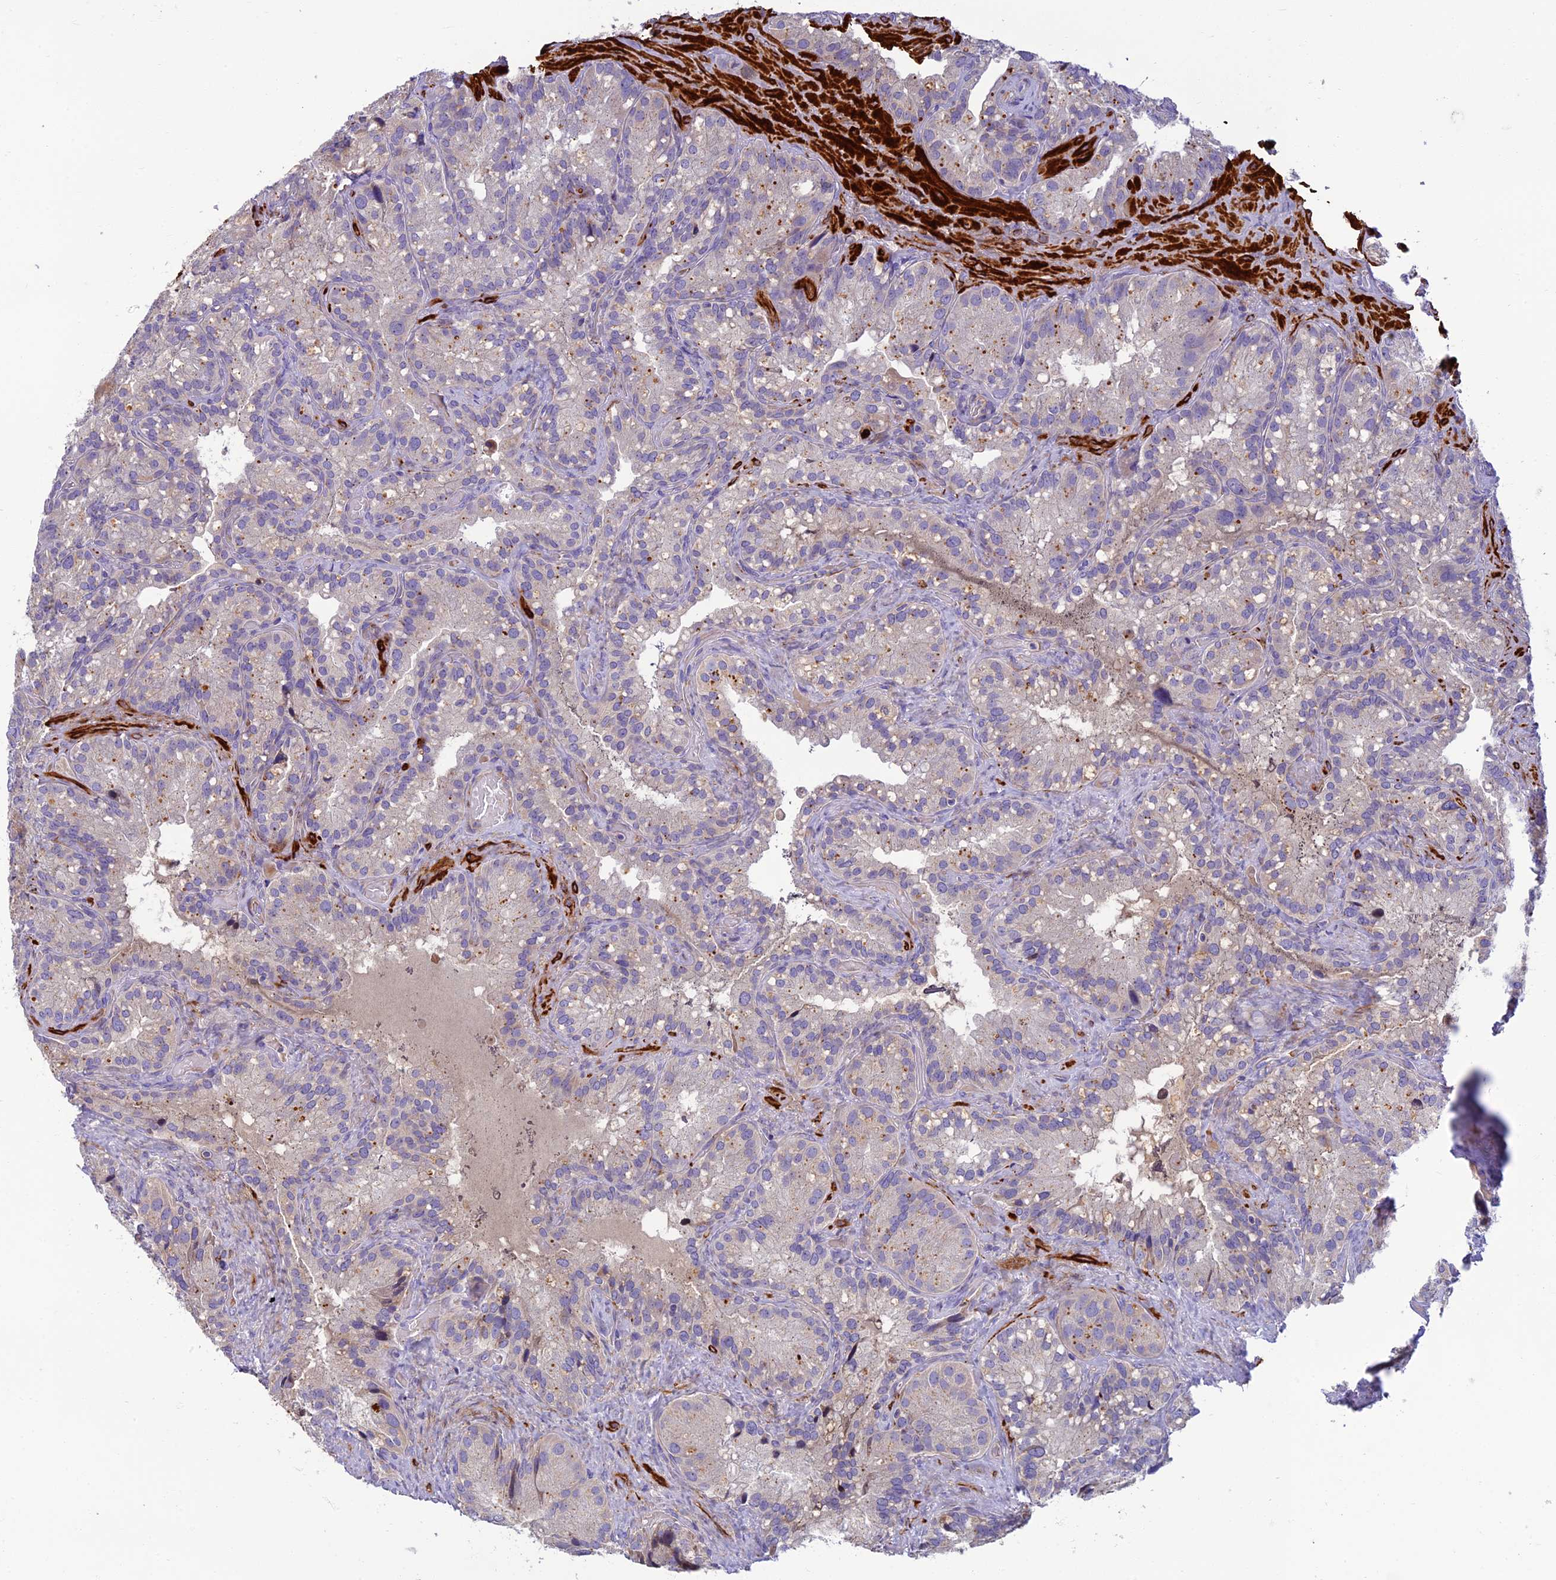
{"staining": {"intensity": "negative", "quantity": "none", "location": "none"}, "tissue": "seminal vesicle", "cell_type": "Glandular cells", "image_type": "normal", "snomed": [{"axis": "morphology", "description": "Normal tissue, NOS"}, {"axis": "topography", "description": "Prostate"}, {"axis": "topography", "description": "Seminal veicle"}], "caption": "DAB (3,3'-diaminobenzidine) immunohistochemical staining of benign human seminal vesicle exhibits no significant expression in glandular cells. Nuclei are stained in blue.", "gene": "CLIP4", "patient": {"sex": "male", "age": 68}}